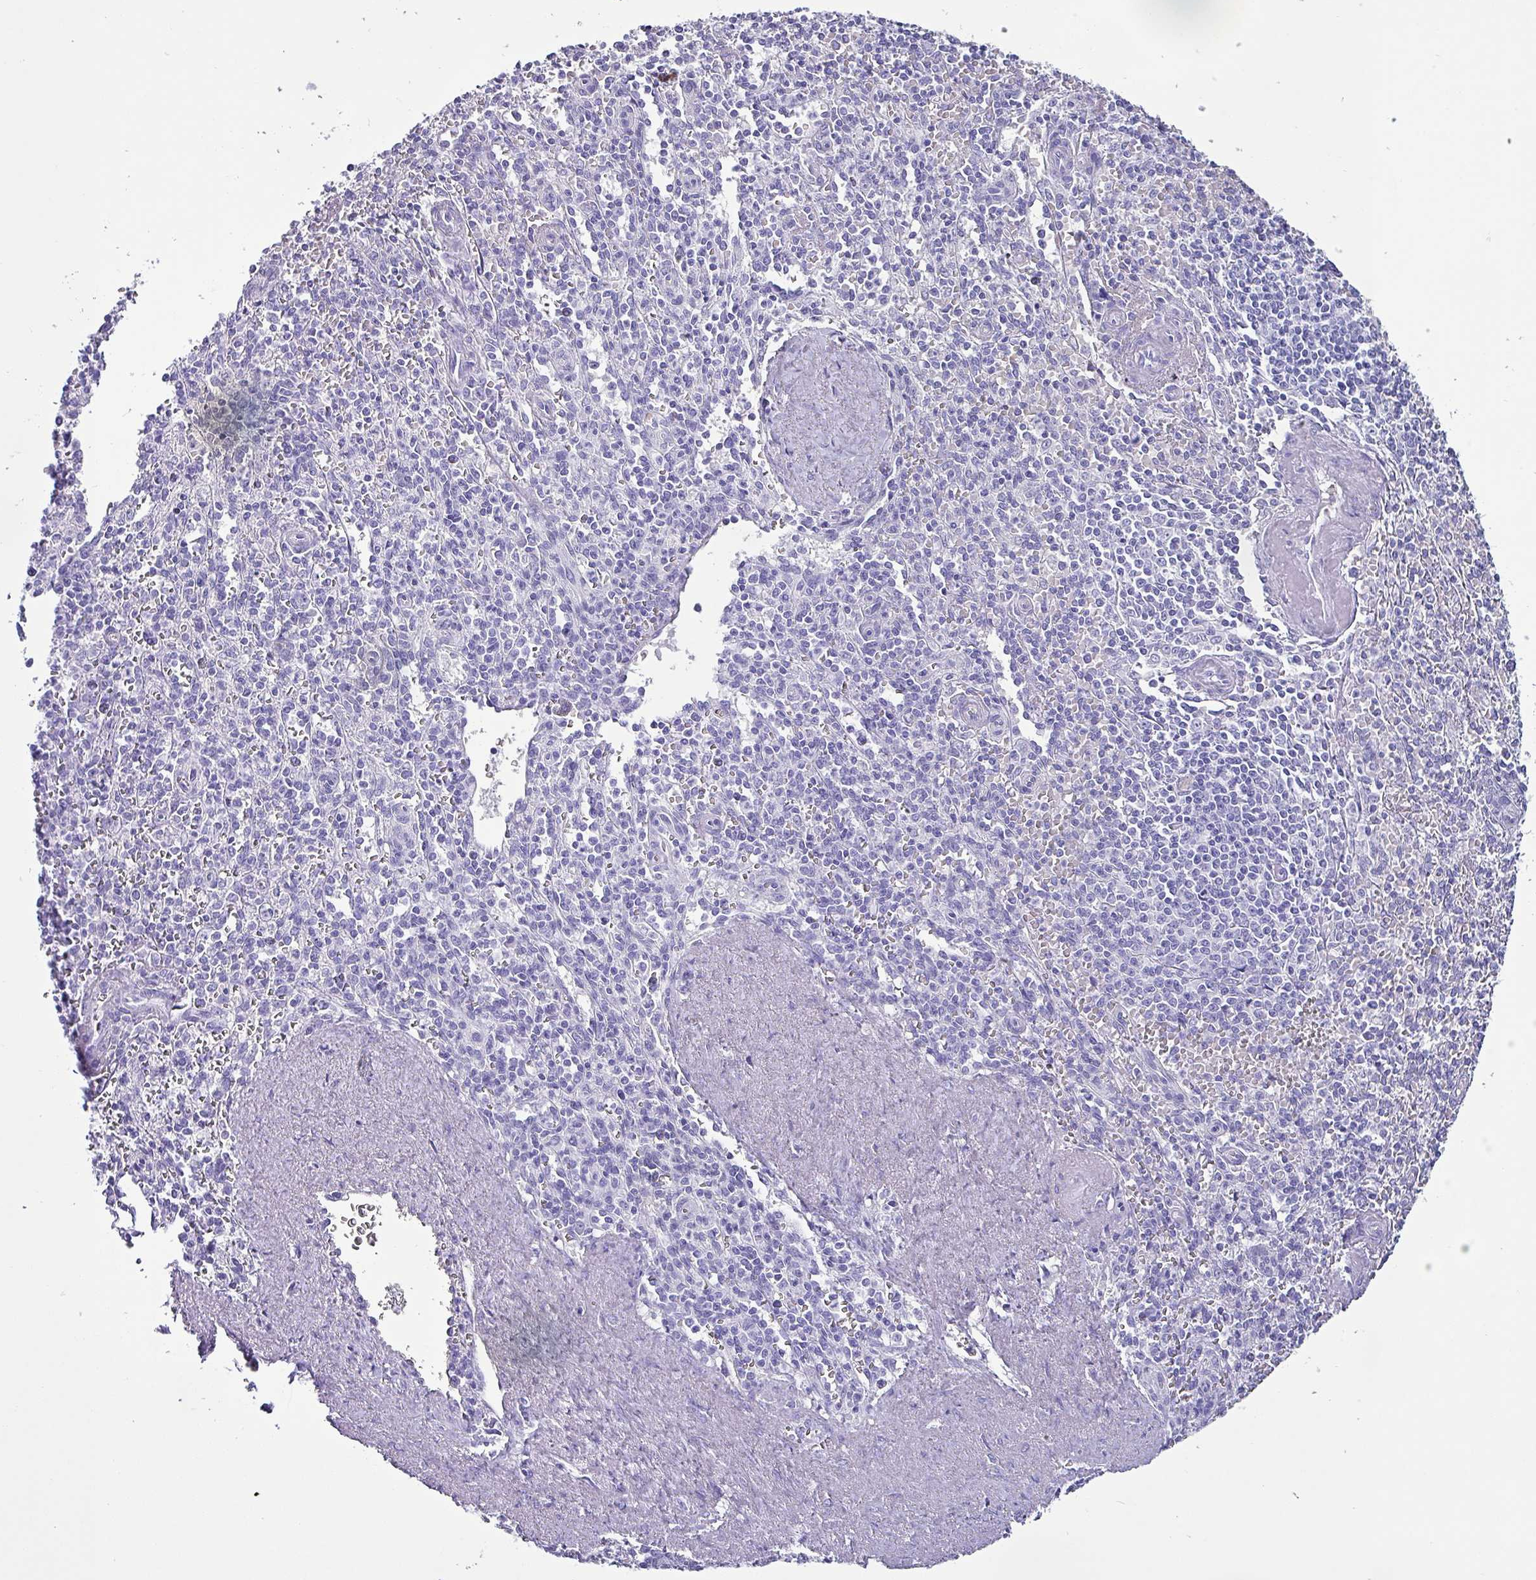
{"staining": {"intensity": "negative", "quantity": "none", "location": "none"}, "tissue": "spleen", "cell_type": "Cells in red pulp", "image_type": "normal", "snomed": [{"axis": "morphology", "description": "Normal tissue, NOS"}, {"axis": "topography", "description": "Spleen"}], "caption": "The image demonstrates no significant expression in cells in red pulp of spleen.", "gene": "KRT6A", "patient": {"sex": "female", "age": 70}}